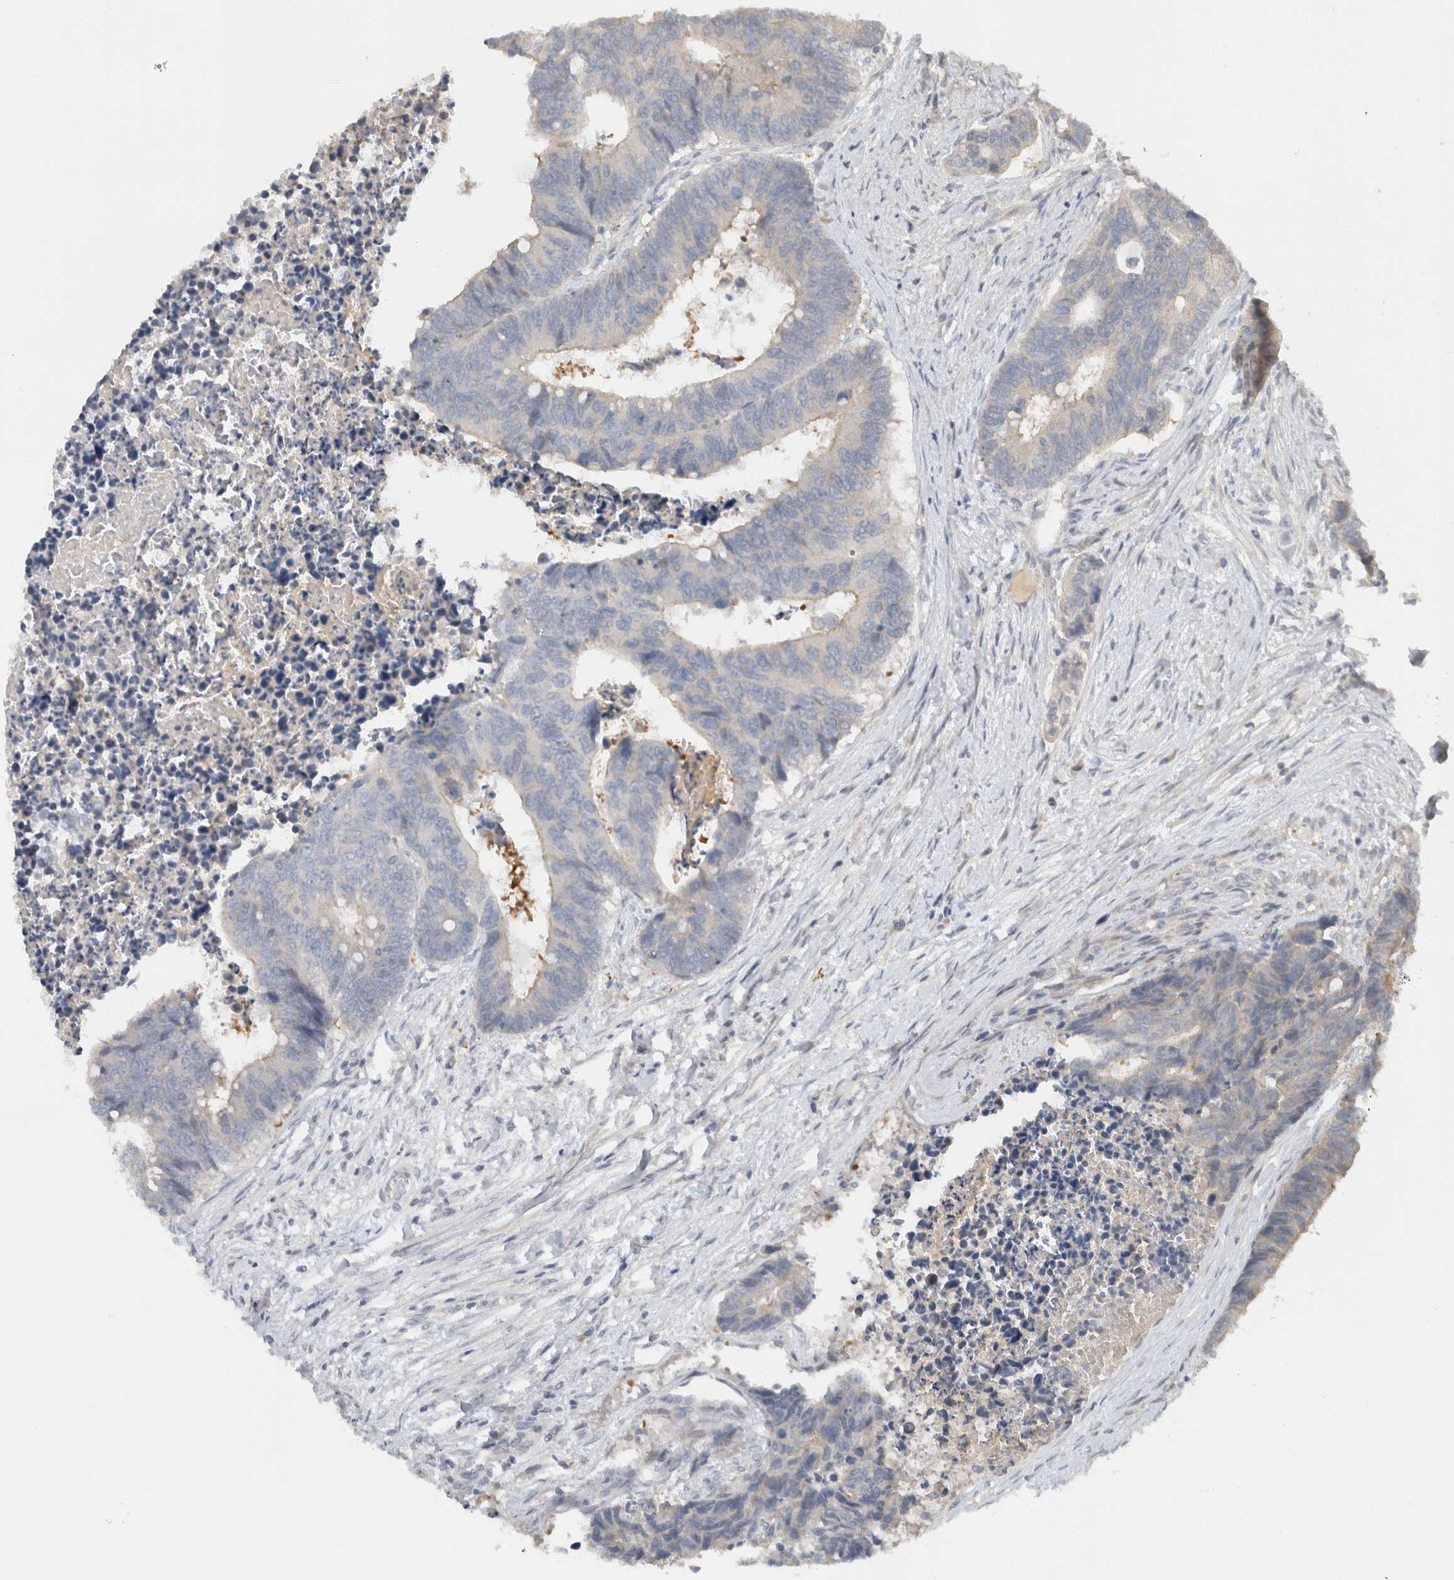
{"staining": {"intensity": "negative", "quantity": "none", "location": "none"}, "tissue": "colorectal cancer", "cell_type": "Tumor cells", "image_type": "cancer", "snomed": [{"axis": "morphology", "description": "Adenocarcinoma, NOS"}, {"axis": "topography", "description": "Rectum"}], "caption": "Histopathology image shows no protein expression in tumor cells of colorectal cancer tissue. (Brightfield microscopy of DAB (3,3'-diaminobenzidine) IHC at high magnification).", "gene": "ERCC6L2", "patient": {"sex": "male", "age": 84}}